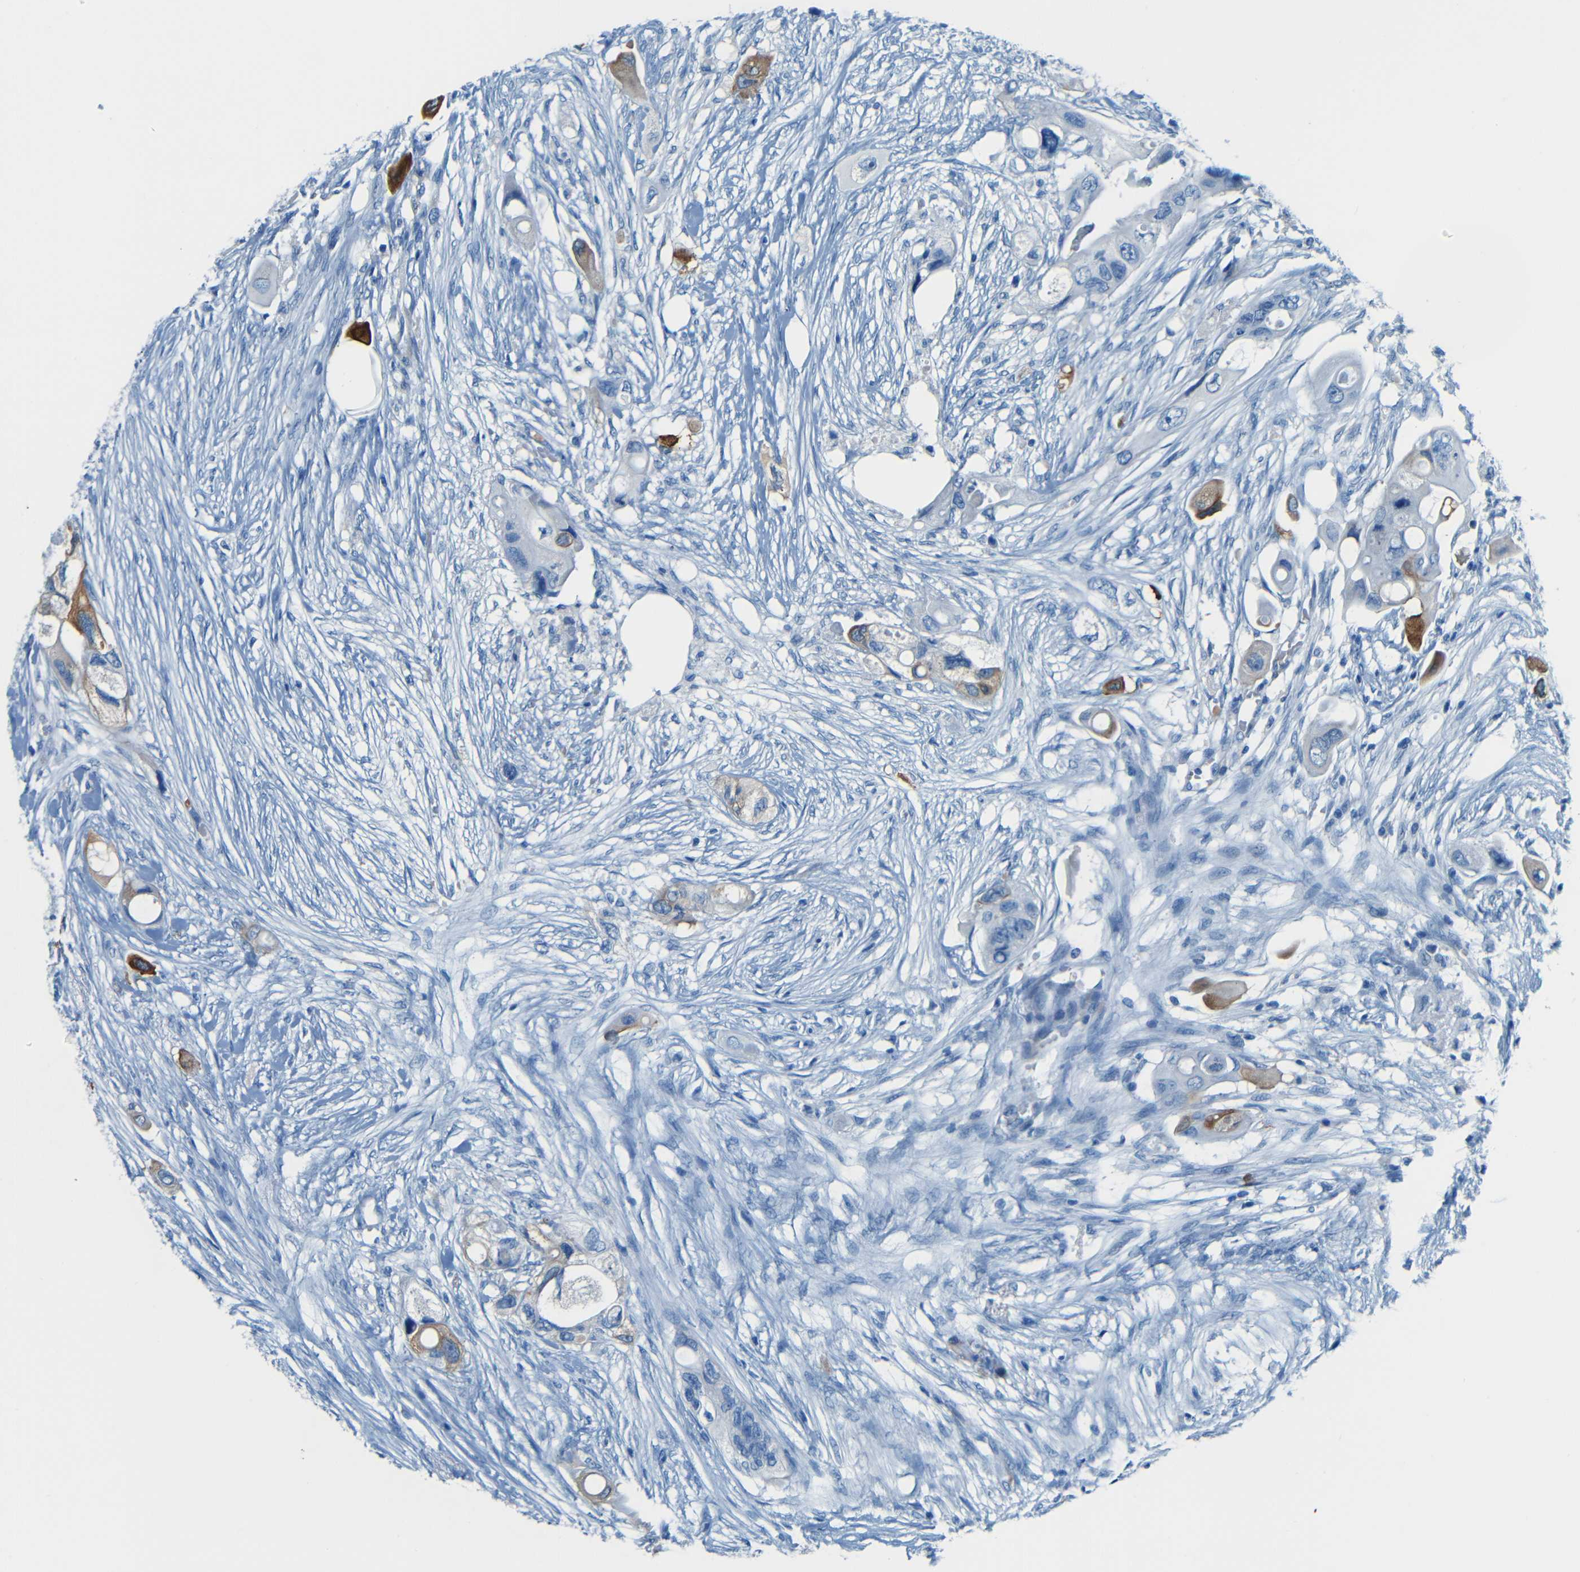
{"staining": {"intensity": "moderate", "quantity": "<25%", "location": "cytoplasmic/membranous"}, "tissue": "colorectal cancer", "cell_type": "Tumor cells", "image_type": "cancer", "snomed": [{"axis": "morphology", "description": "Adenocarcinoma, NOS"}, {"axis": "topography", "description": "Colon"}], "caption": "Protein expression analysis of human colorectal cancer (adenocarcinoma) reveals moderate cytoplasmic/membranous staining in about <25% of tumor cells.", "gene": "MAP2", "patient": {"sex": "female", "age": 57}}